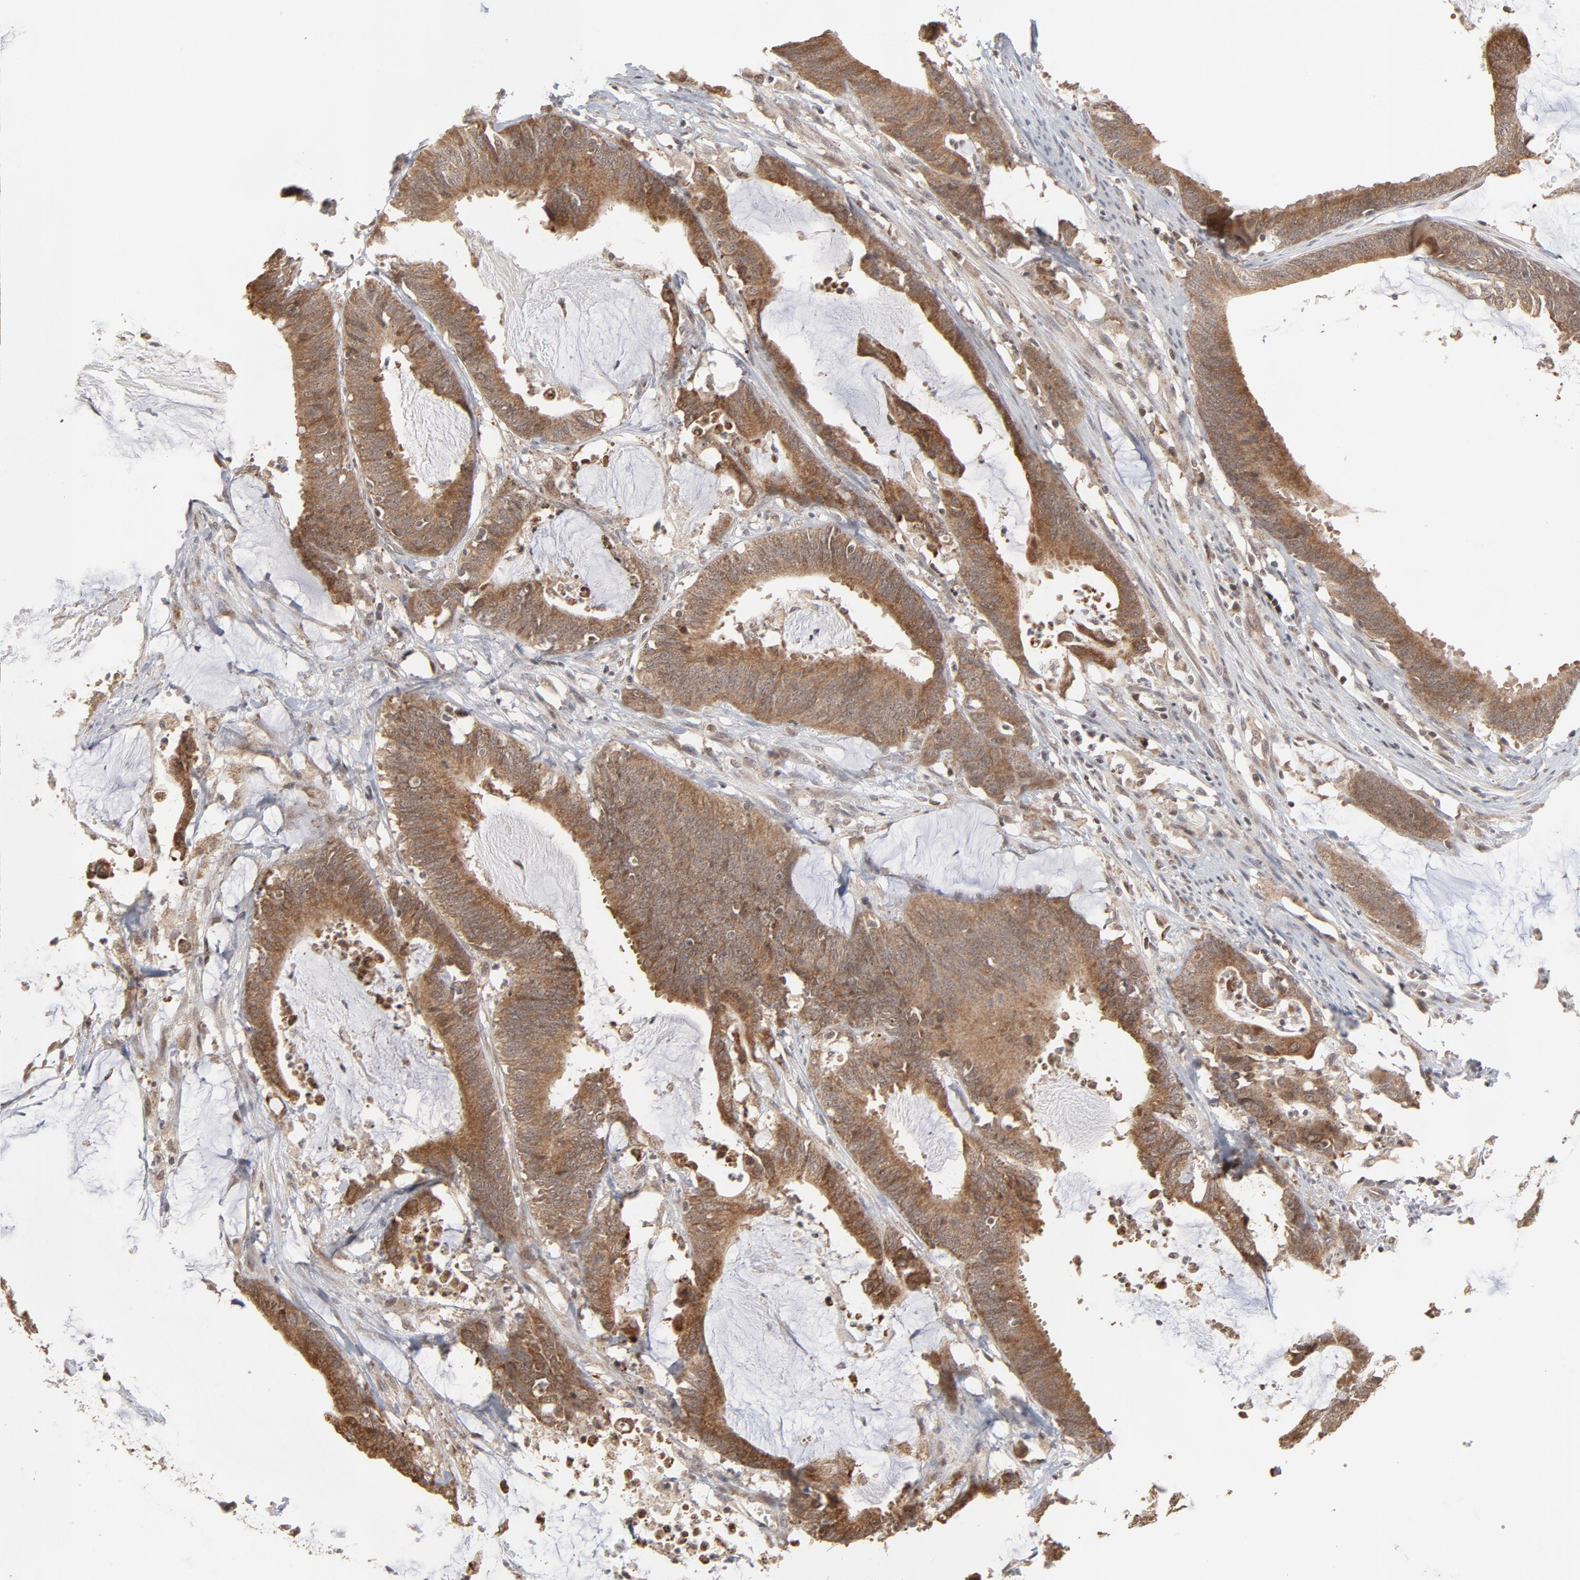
{"staining": {"intensity": "moderate", "quantity": ">75%", "location": "cytoplasmic/membranous"}, "tissue": "colorectal cancer", "cell_type": "Tumor cells", "image_type": "cancer", "snomed": [{"axis": "morphology", "description": "Adenocarcinoma, NOS"}, {"axis": "topography", "description": "Rectum"}], "caption": "Adenocarcinoma (colorectal) tissue exhibits moderate cytoplasmic/membranous positivity in approximately >75% of tumor cells, visualized by immunohistochemistry. Using DAB (brown) and hematoxylin (blue) stains, captured at high magnification using brightfield microscopy.", "gene": "ARIH1", "patient": {"sex": "female", "age": 66}}